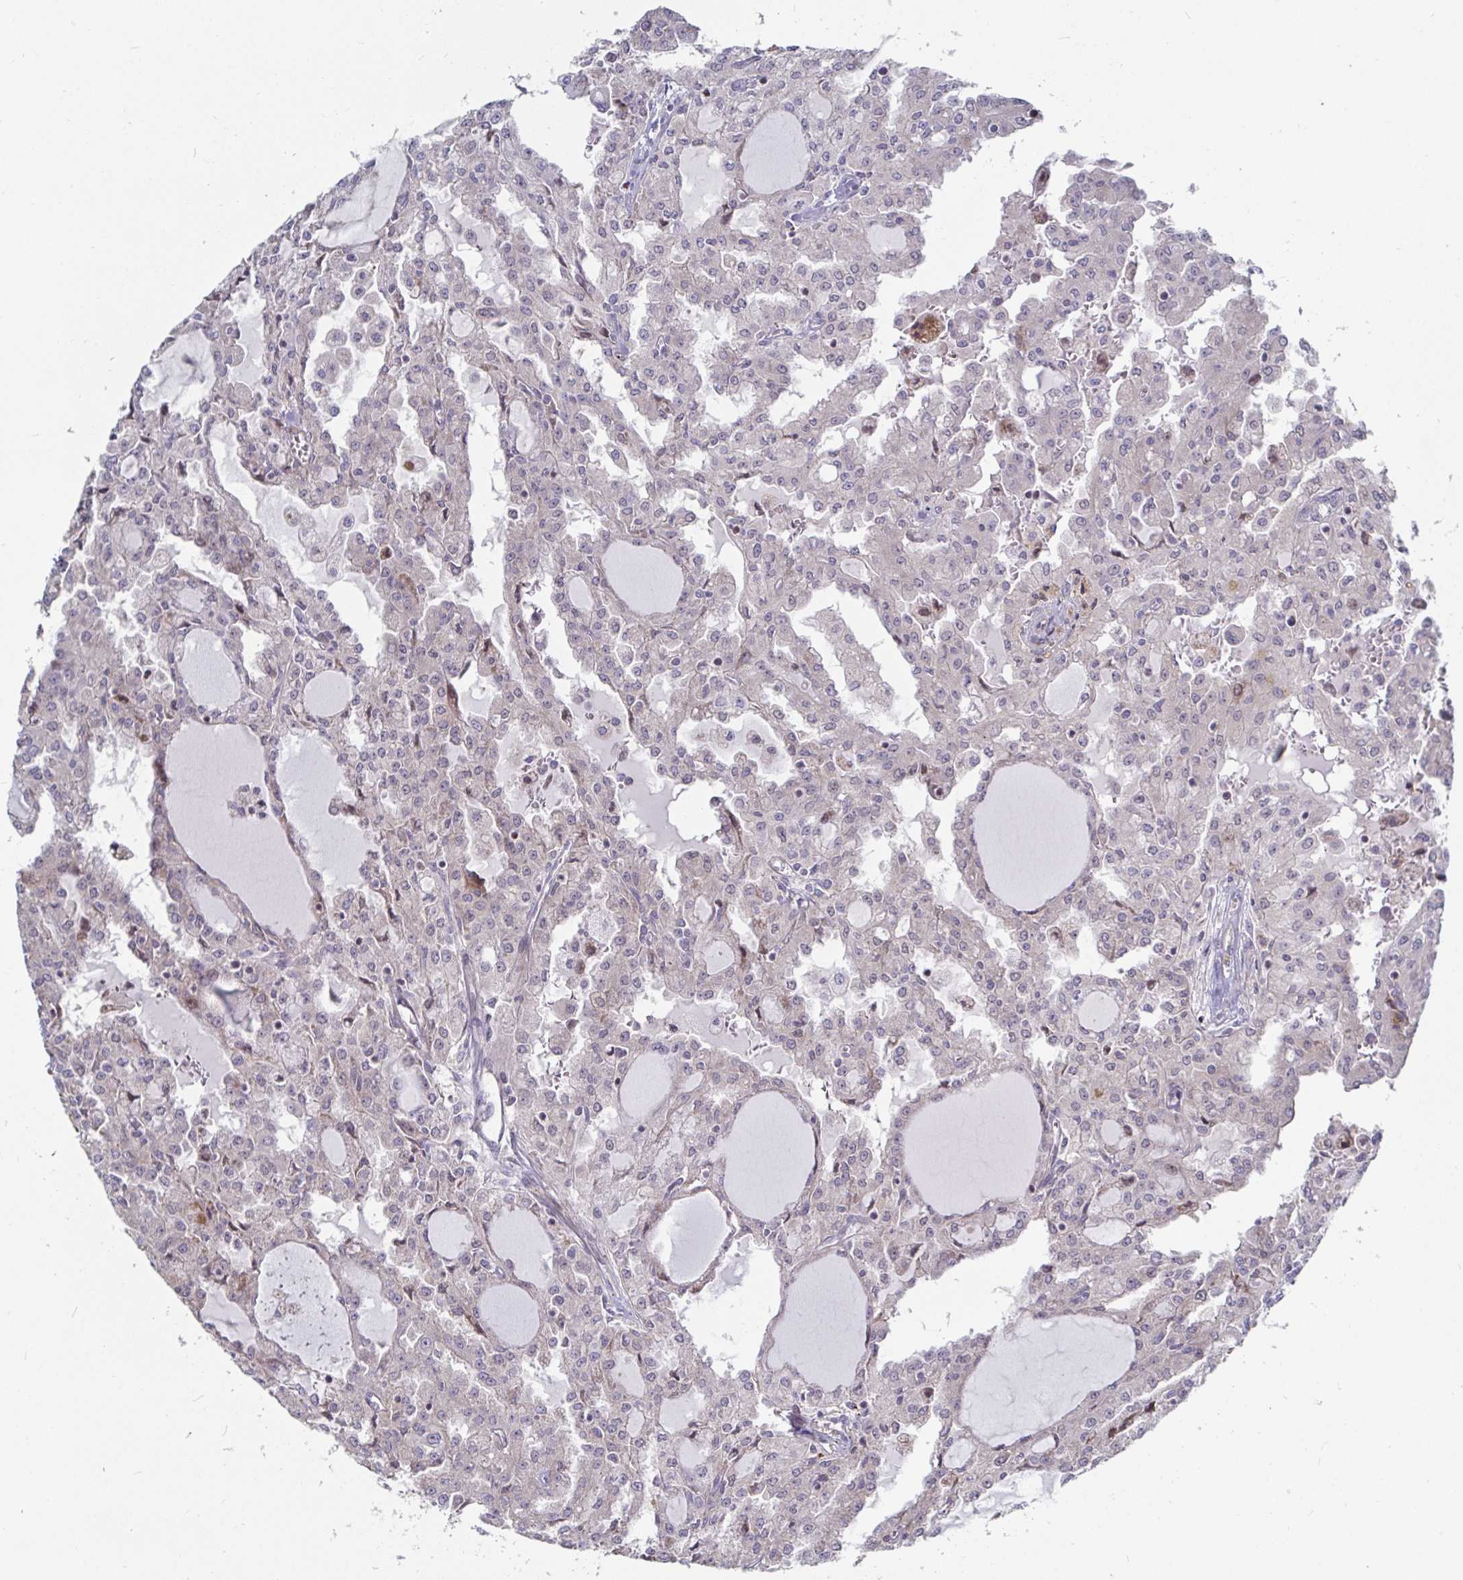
{"staining": {"intensity": "negative", "quantity": "none", "location": "none"}, "tissue": "head and neck cancer", "cell_type": "Tumor cells", "image_type": "cancer", "snomed": [{"axis": "morphology", "description": "Adenocarcinoma, NOS"}, {"axis": "topography", "description": "Head-Neck"}], "caption": "Head and neck cancer was stained to show a protein in brown. There is no significant staining in tumor cells.", "gene": "SSH2", "patient": {"sex": "male", "age": 64}}